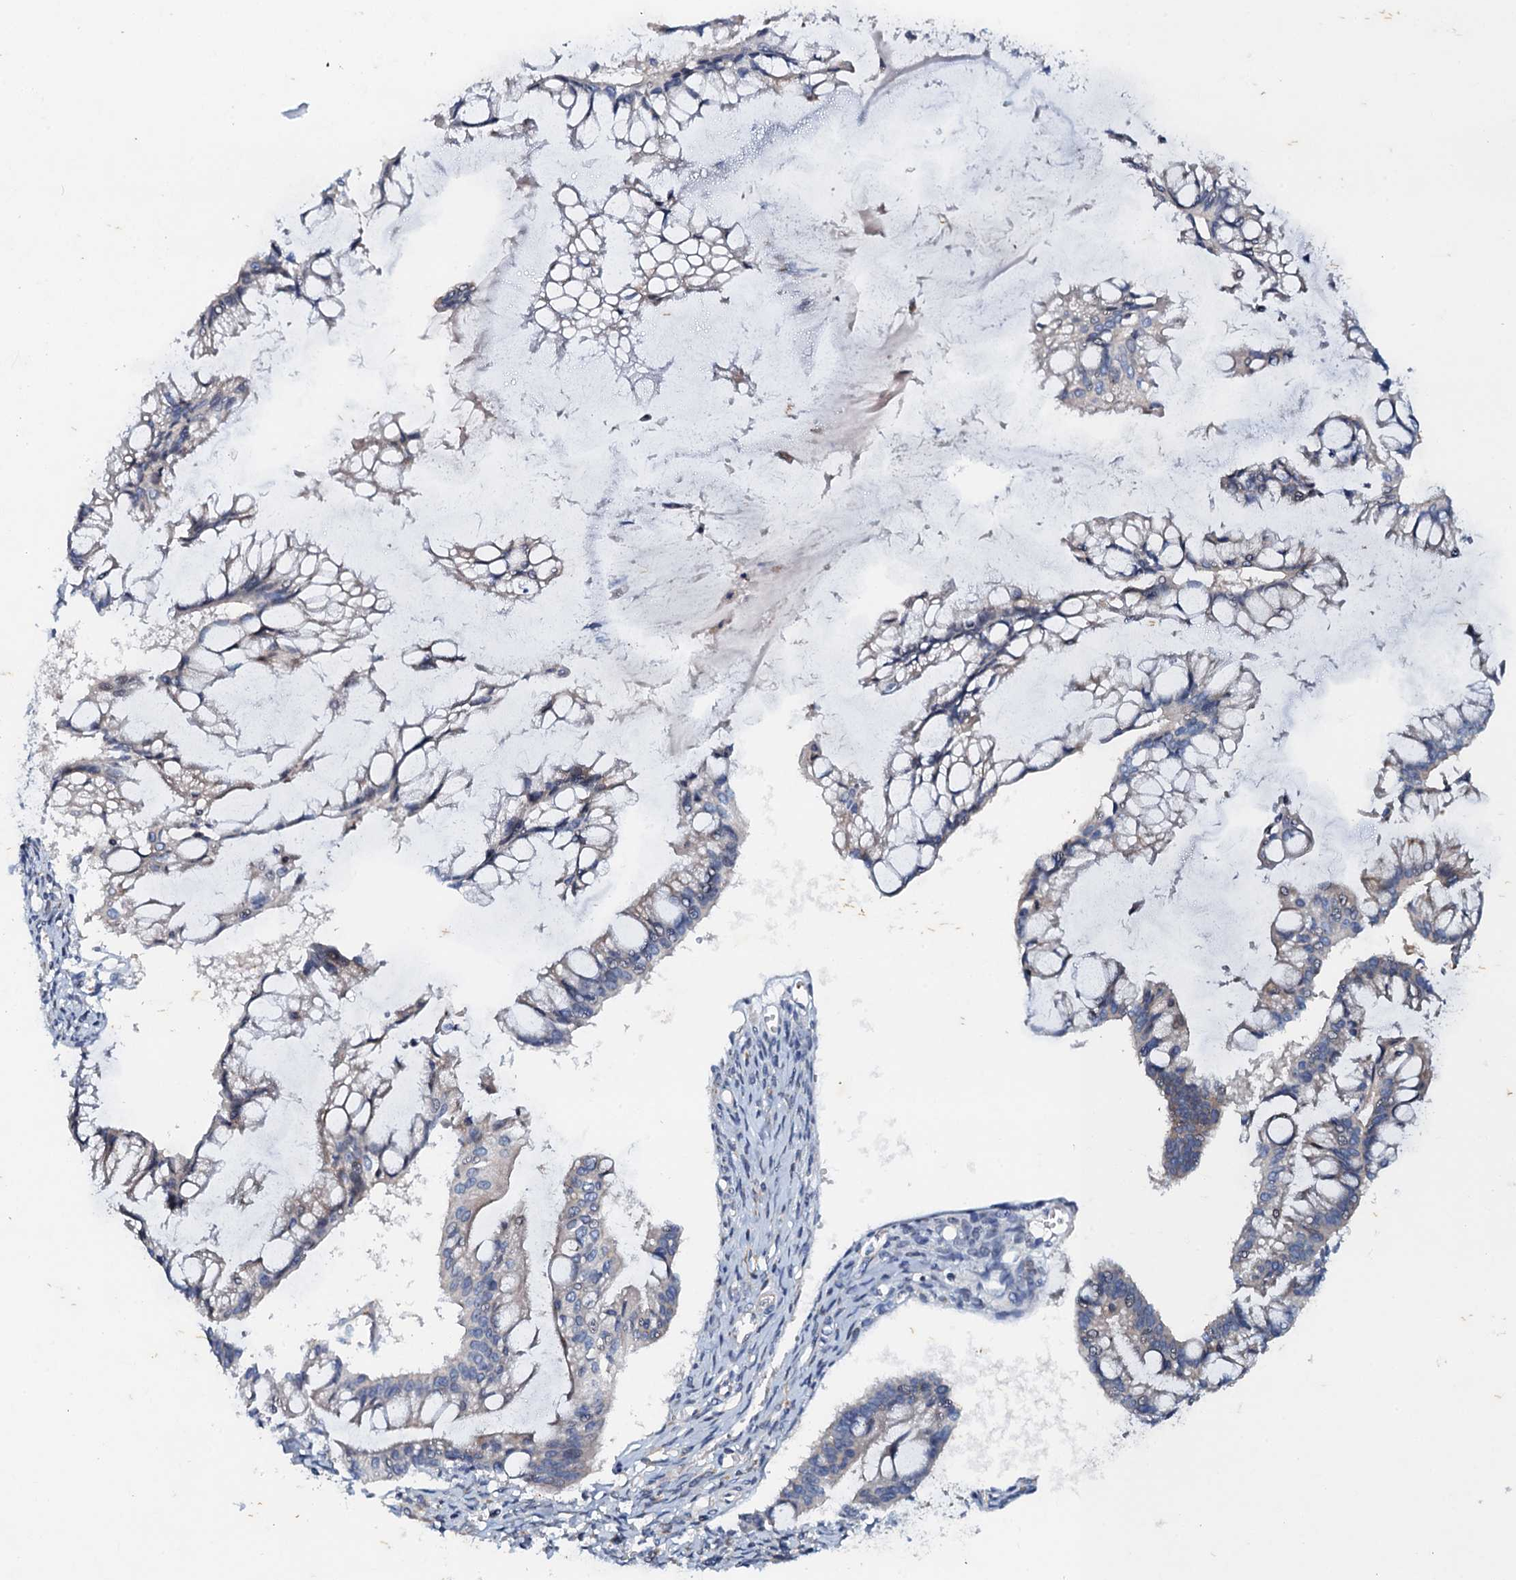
{"staining": {"intensity": "weak", "quantity": "<25%", "location": "cytoplasmic/membranous"}, "tissue": "ovarian cancer", "cell_type": "Tumor cells", "image_type": "cancer", "snomed": [{"axis": "morphology", "description": "Cystadenocarcinoma, mucinous, NOS"}, {"axis": "topography", "description": "Ovary"}], "caption": "This is an IHC micrograph of ovarian cancer (mucinous cystadenocarcinoma). There is no positivity in tumor cells.", "gene": "NBEA", "patient": {"sex": "female", "age": 73}}